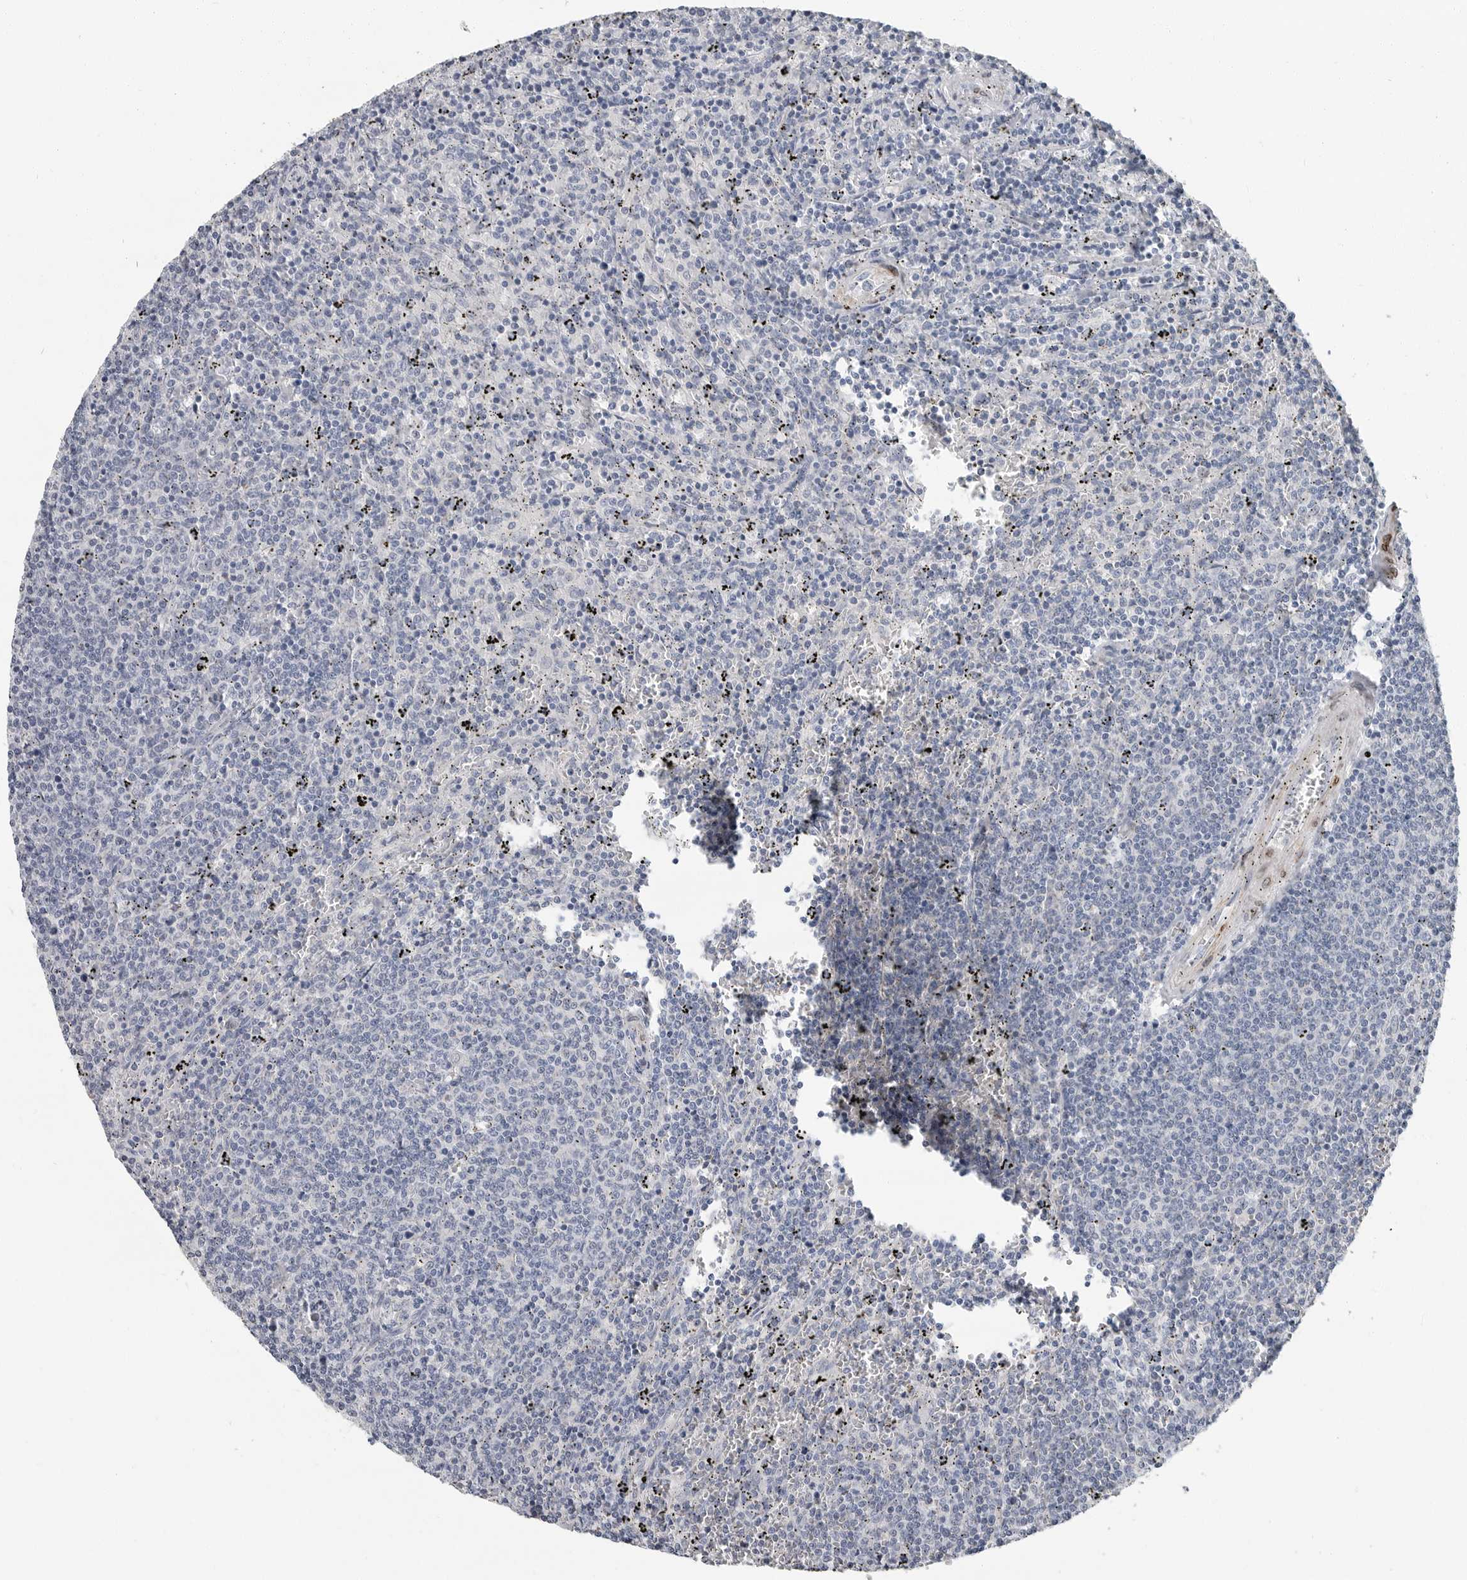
{"staining": {"intensity": "negative", "quantity": "none", "location": "none"}, "tissue": "lymphoma", "cell_type": "Tumor cells", "image_type": "cancer", "snomed": [{"axis": "morphology", "description": "Malignant lymphoma, non-Hodgkin's type, Low grade"}, {"axis": "topography", "description": "Spleen"}], "caption": "Photomicrograph shows no significant protein expression in tumor cells of lymphoma.", "gene": "PLN", "patient": {"sex": "female", "age": 50}}